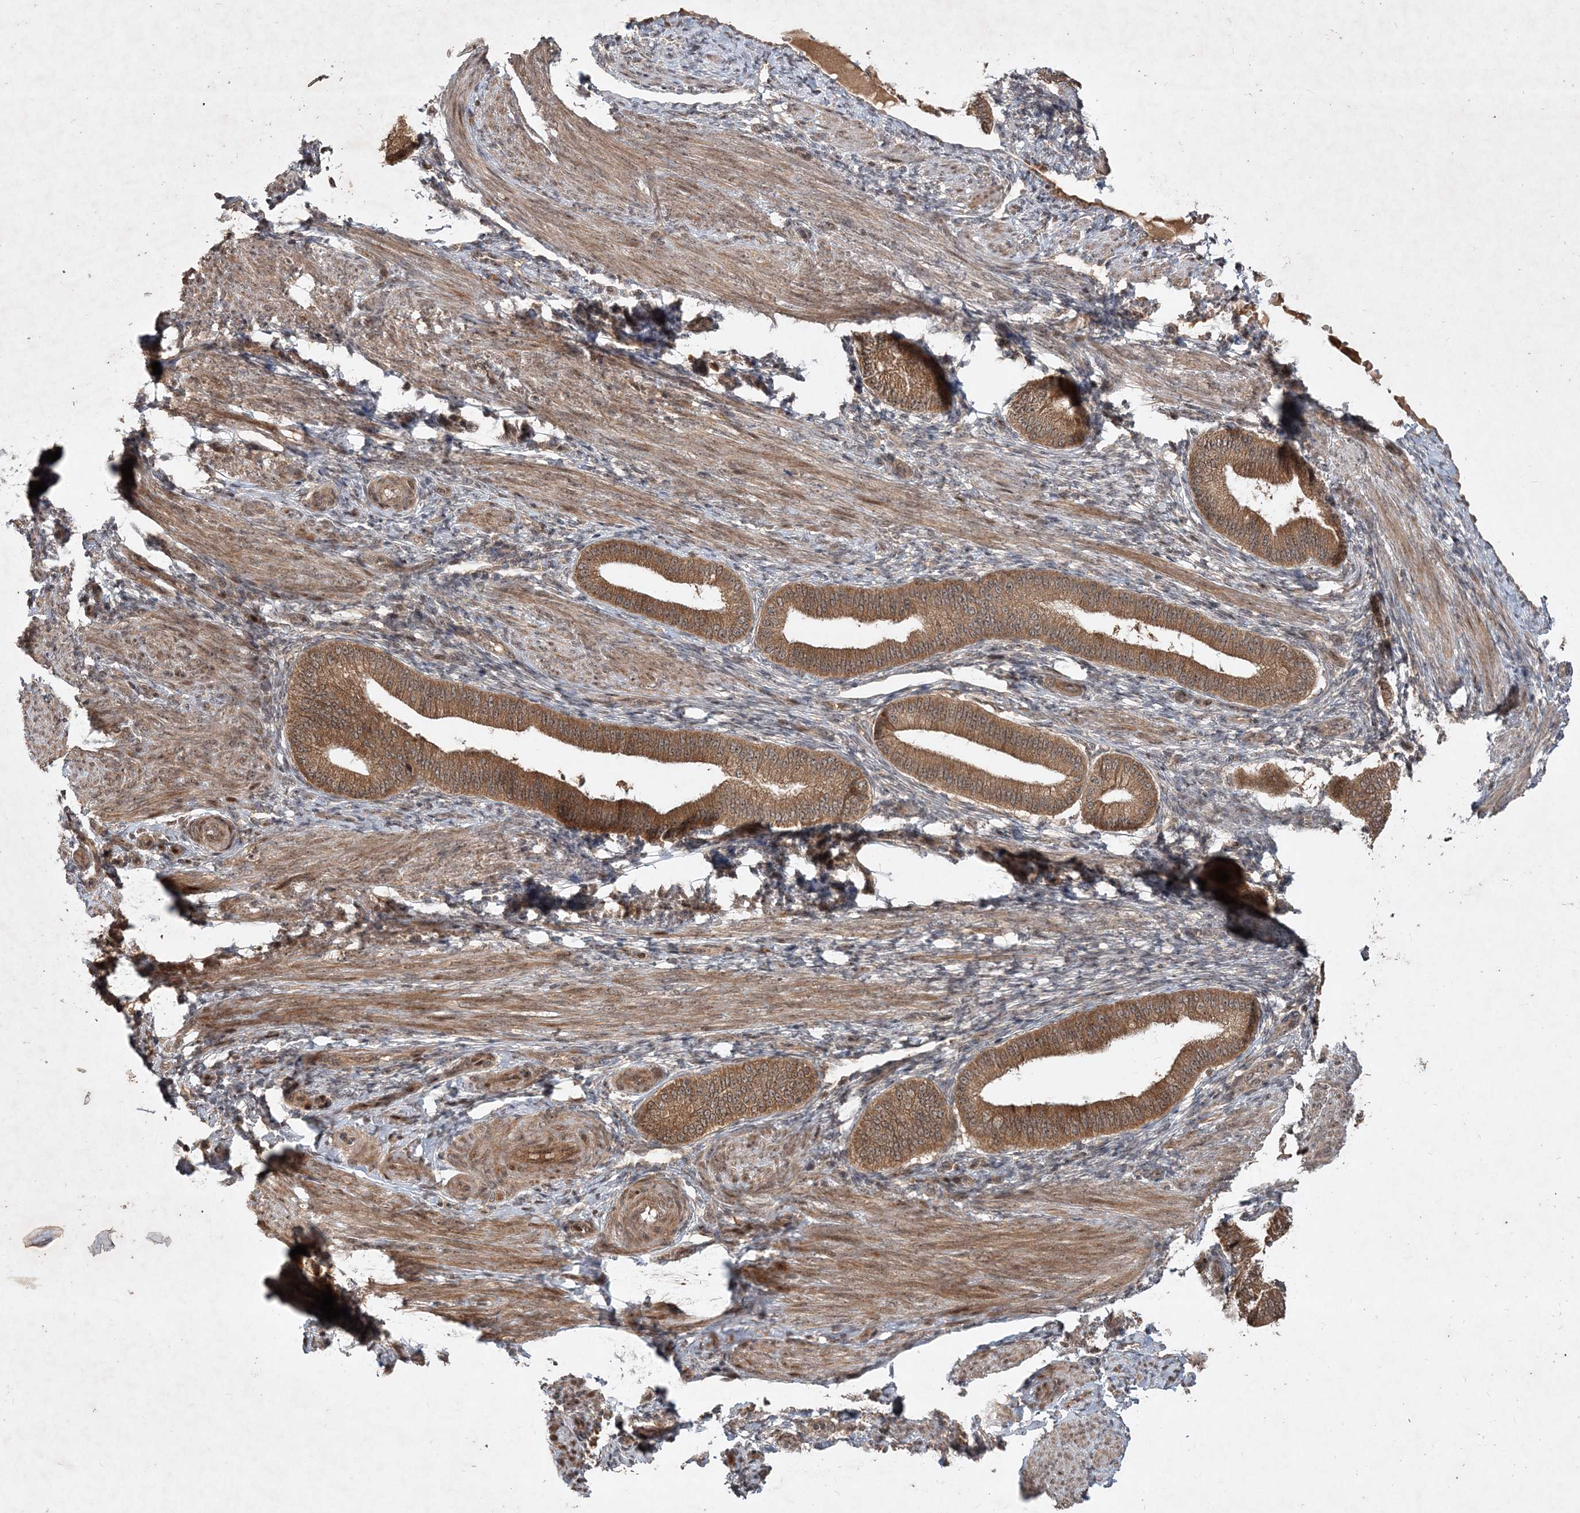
{"staining": {"intensity": "moderate", "quantity": "25%-75%", "location": "cytoplasmic/membranous"}, "tissue": "endometrium", "cell_type": "Cells in endometrial stroma", "image_type": "normal", "snomed": [{"axis": "morphology", "description": "Normal tissue, NOS"}, {"axis": "topography", "description": "Endometrium"}], "caption": "The immunohistochemical stain shows moderate cytoplasmic/membranous expression in cells in endometrial stroma of normal endometrium.", "gene": "UBR3", "patient": {"sex": "female", "age": 39}}